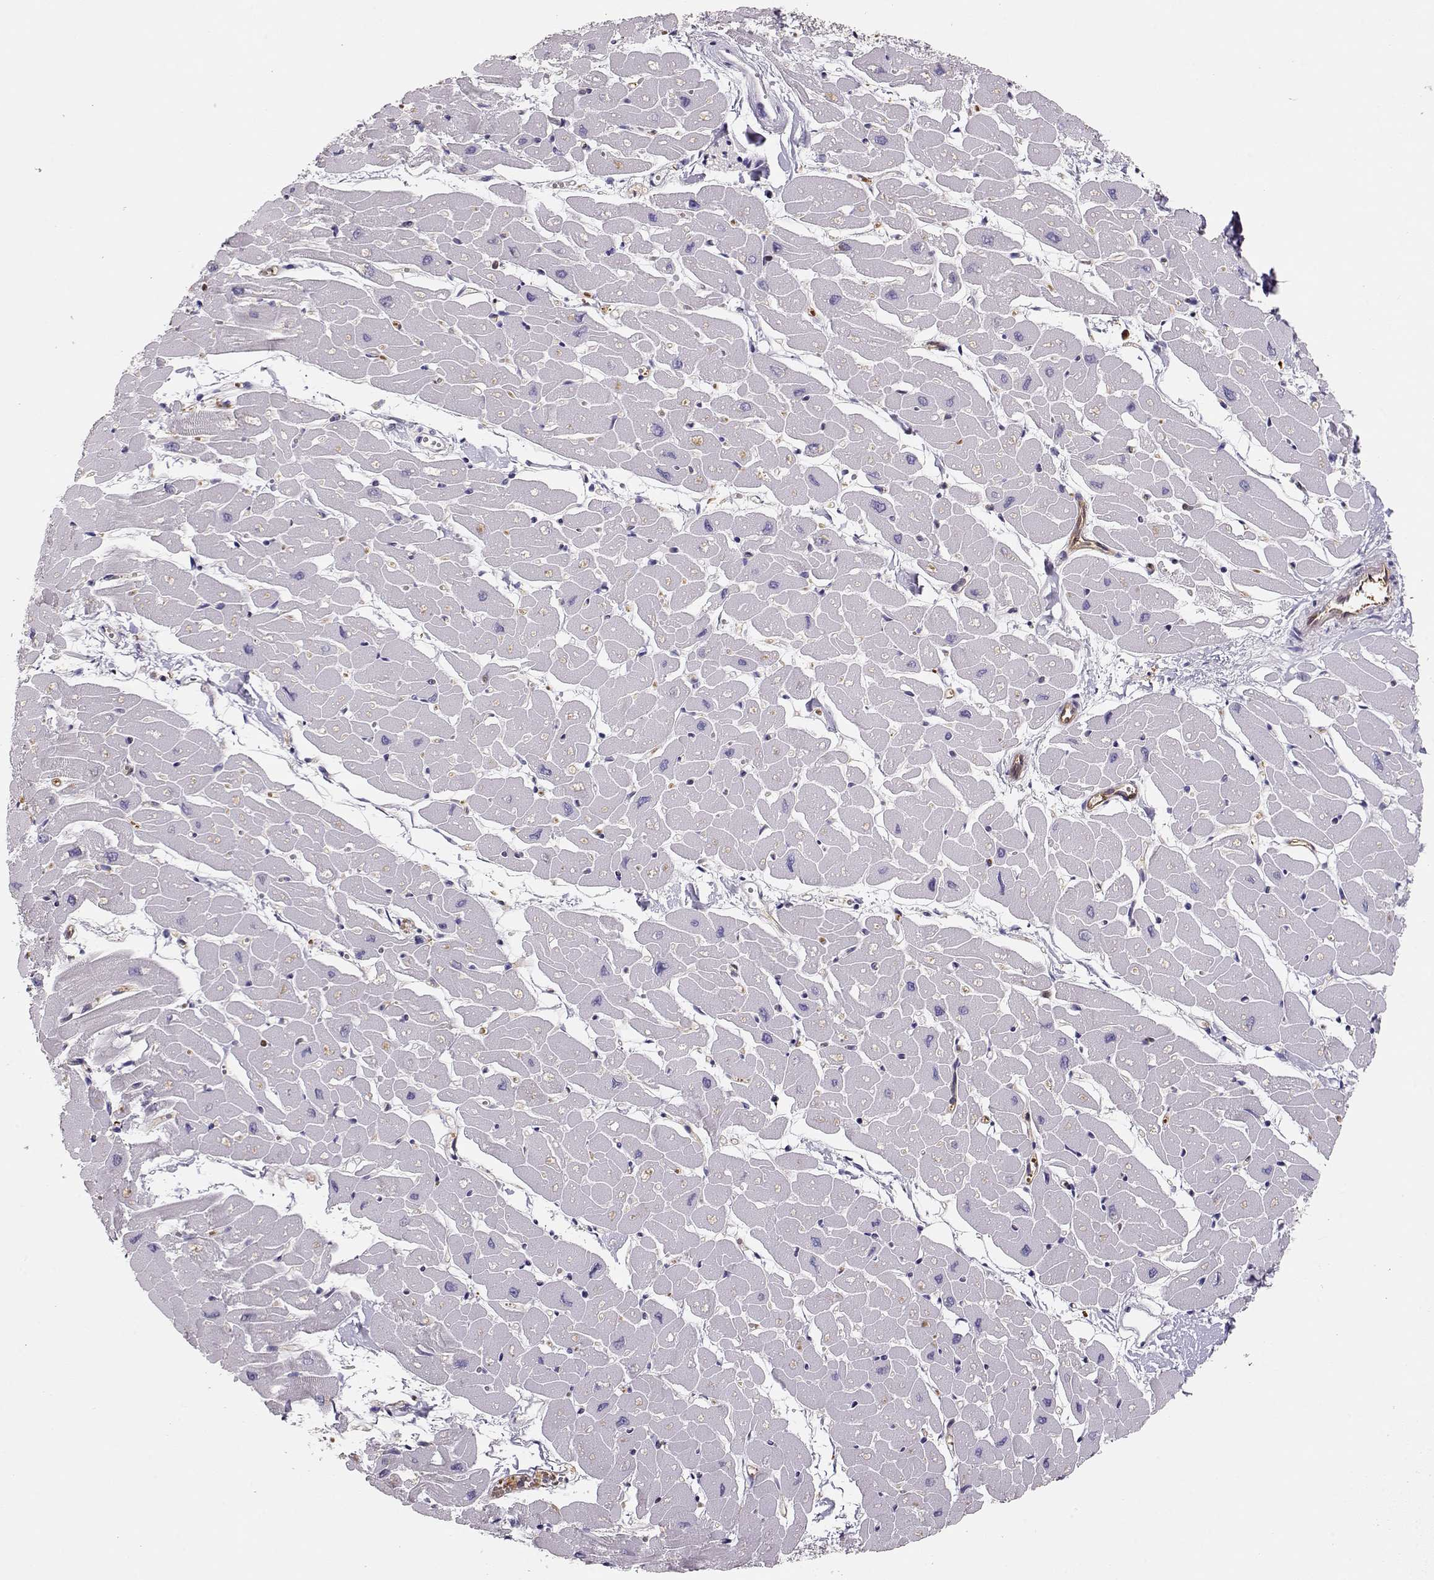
{"staining": {"intensity": "negative", "quantity": "none", "location": "none"}, "tissue": "heart muscle", "cell_type": "Cardiomyocytes", "image_type": "normal", "snomed": [{"axis": "morphology", "description": "Normal tissue, NOS"}, {"axis": "topography", "description": "Heart"}], "caption": "The IHC photomicrograph has no significant positivity in cardiomyocytes of heart muscle. Brightfield microscopy of immunohistochemistry stained with DAB (3,3'-diaminobenzidine) (brown) and hematoxylin (blue), captured at high magnification.", "gene": "PNP", "patient": {"sex": "male", "age": 57}}